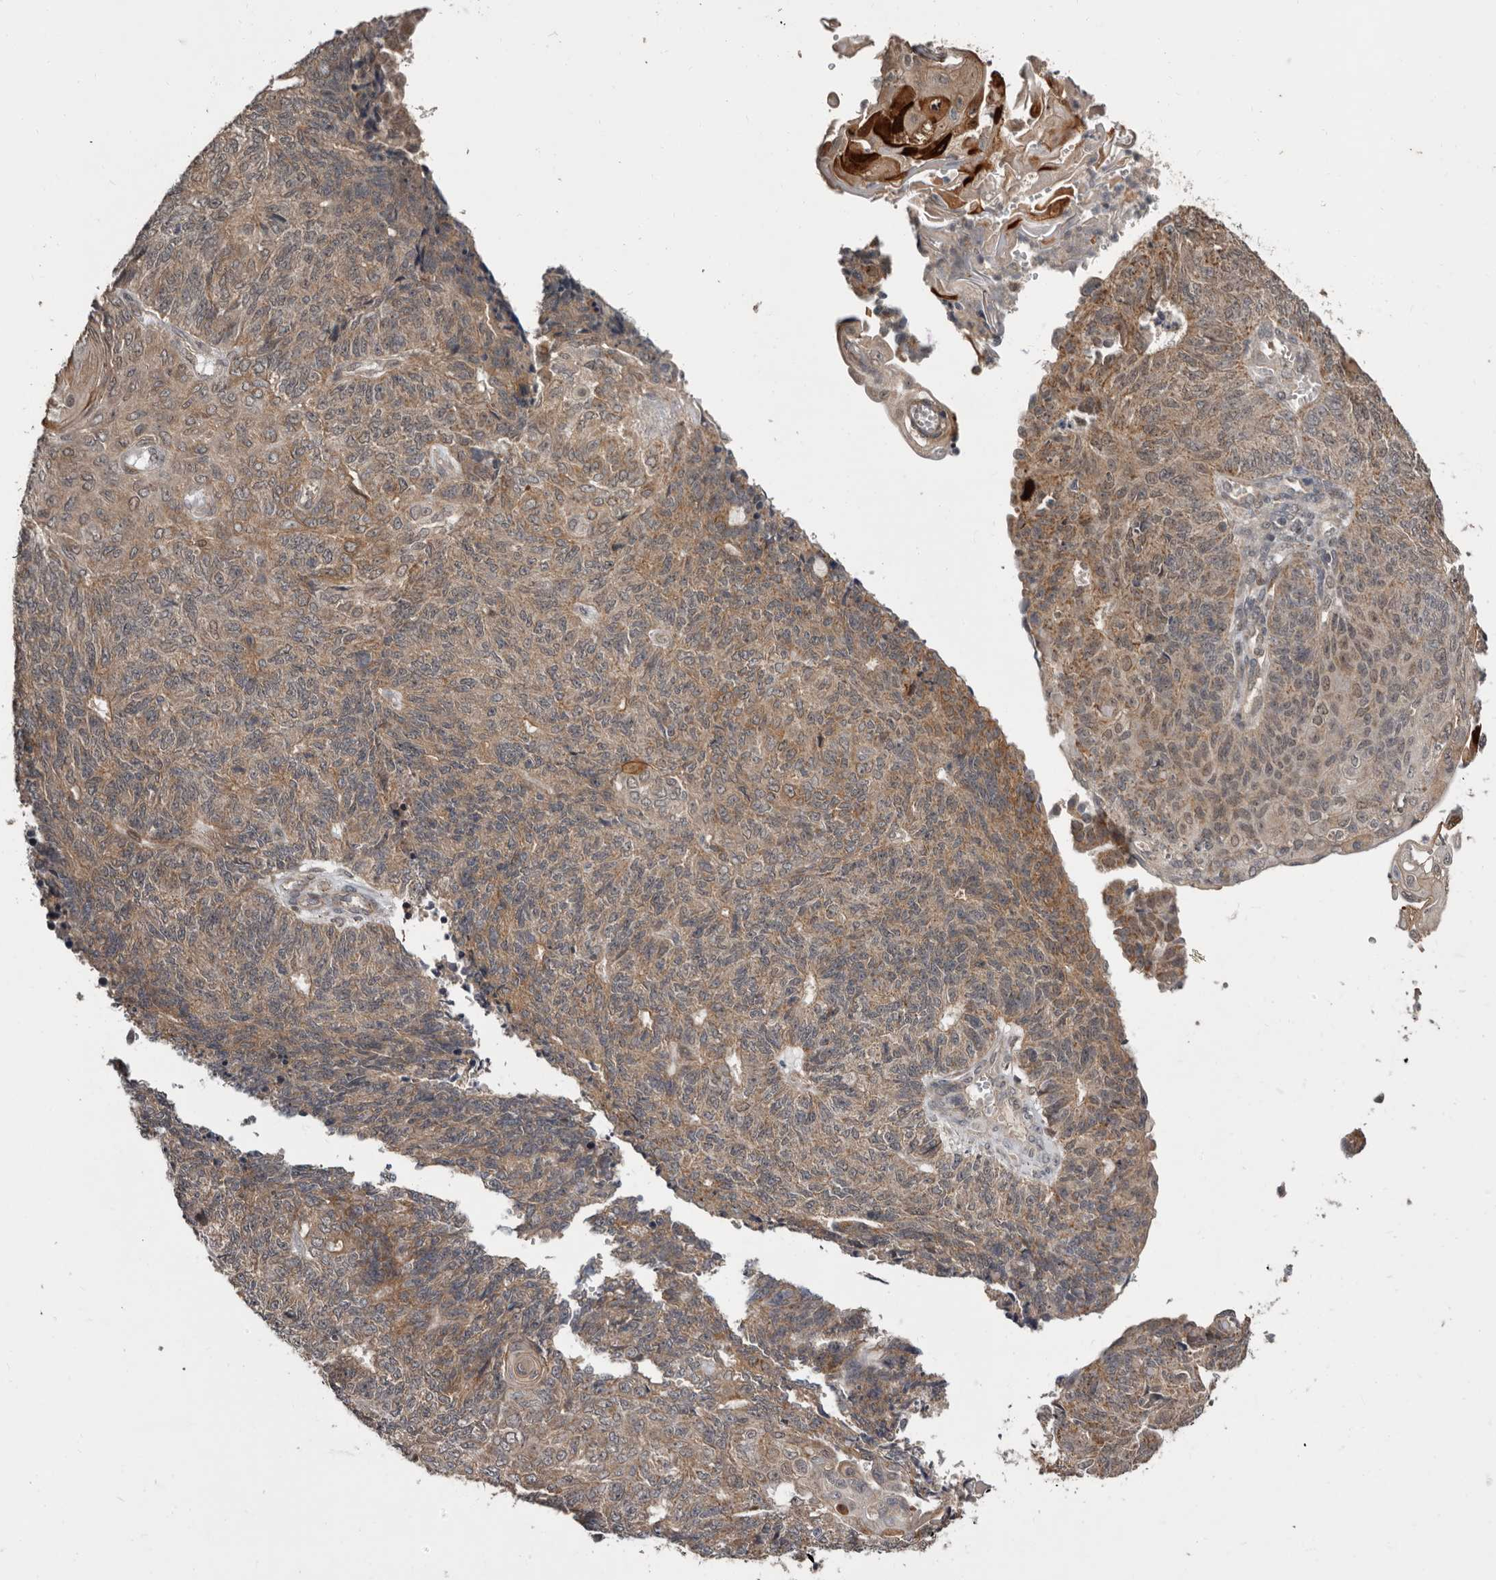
{"staining": {"intensity": "moderate", "quantity": ">75%", "location": "cytoplasmic/membranous"}, "tissue": "endometrial cancer", "cell_type": "Tumor cells", "image_type": "cancer", "snomed": [{"axis": "morphology", "description": "Adenocarcinoma, NOS"}, {"axis": "topography", "description": "Endometrium"}], "caption": "Protein expression analysis of human endometrial cancer (adenocarcinoma) reveals moderate cytoplasmic/membranous expression in approximately >75% of tumor cells.", "gene": "FGFR4", "patient": {"sex": "female", "age": 32}}